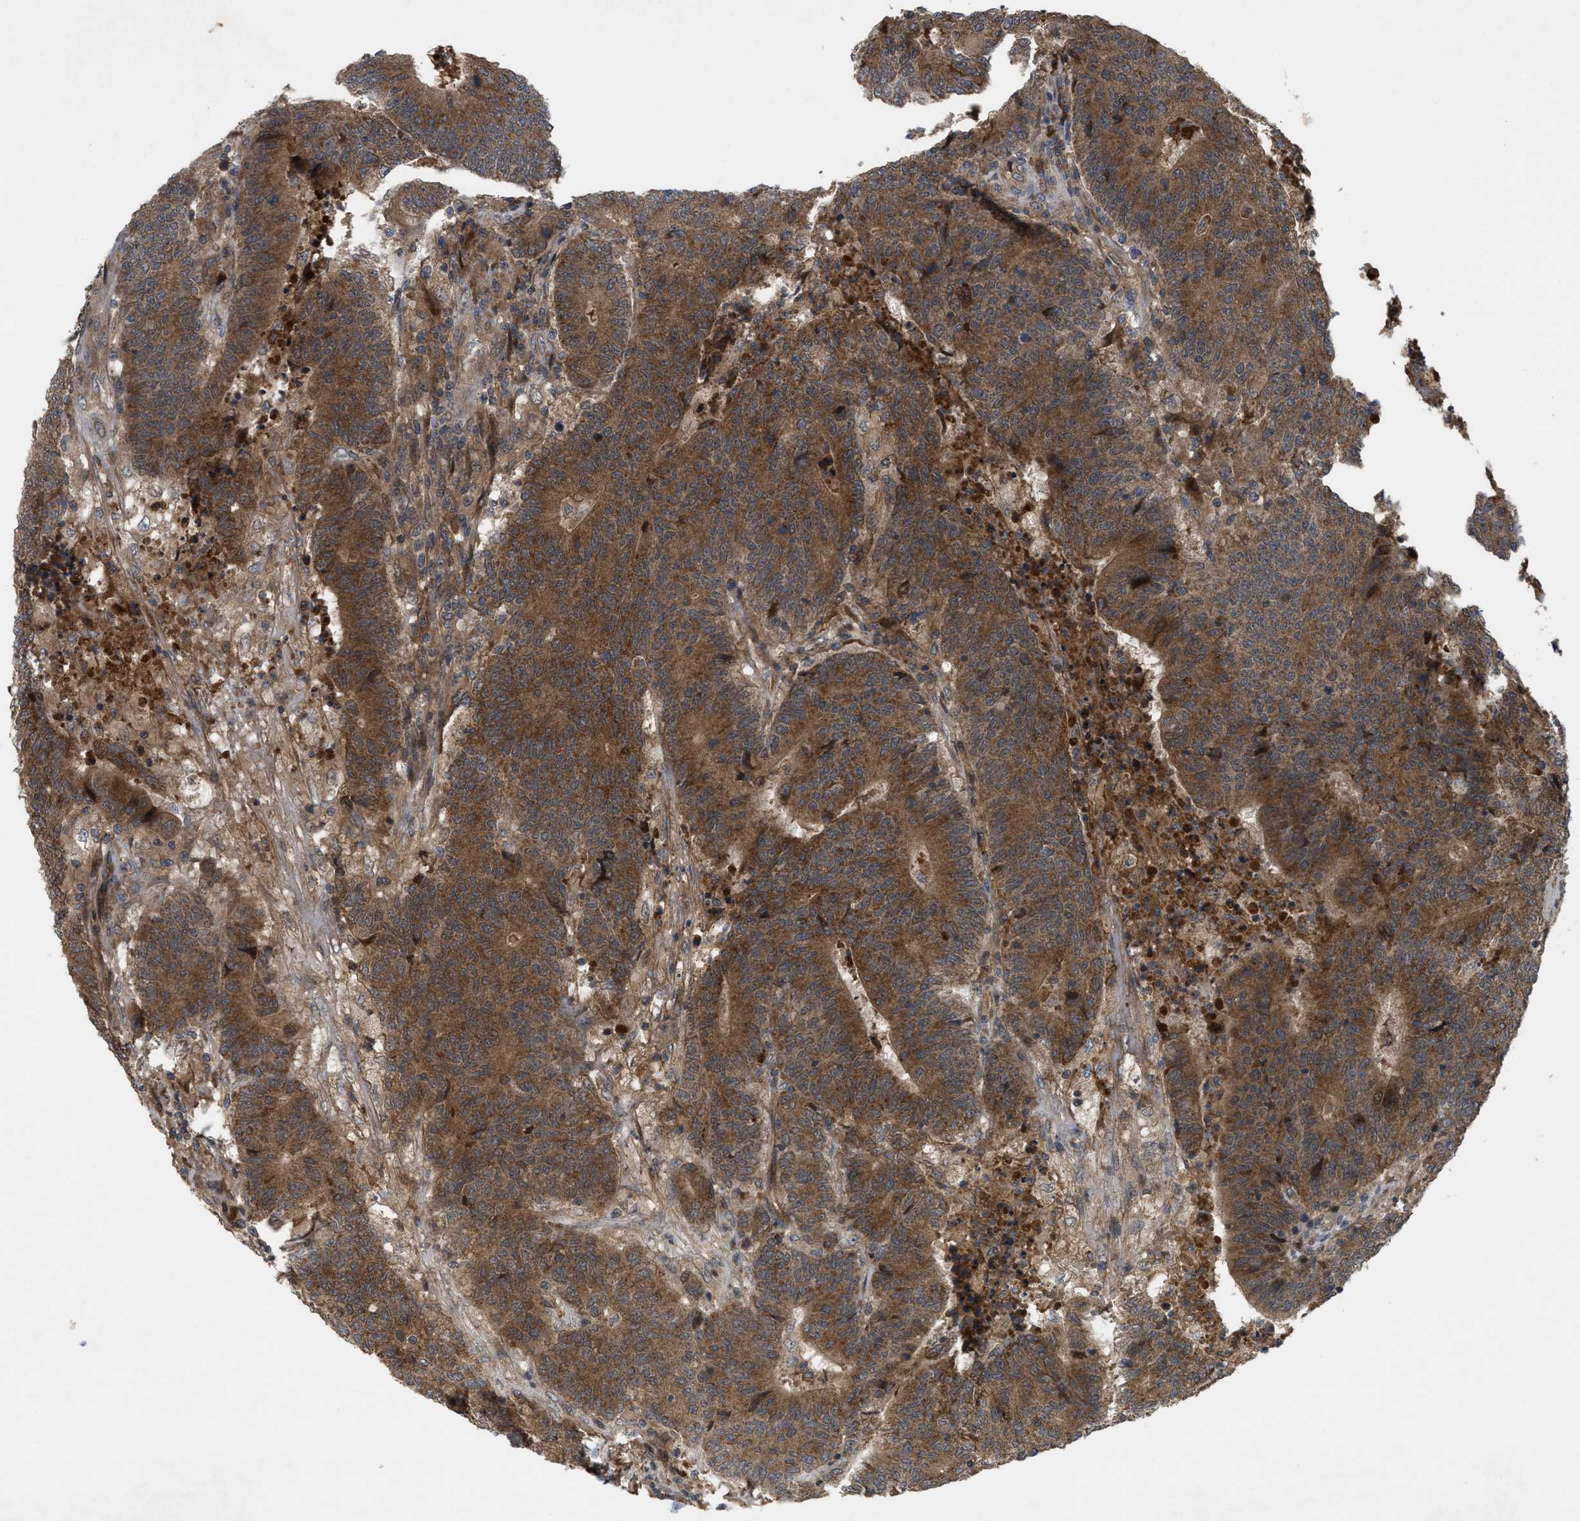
{"staining": {"intensity": "moderate", "quantity": ">75%", "location": "cytoplasmic/membranous"}, "tissue": "colorectal cancer", "cell_type": "Tumor cells", "image_type": "cancer", "snomed": [{"axis": "morphology", "description": "Normal tissue, NOS"}, {"axis": "morphology", "description": "Adenocarcinoma, NOS"}, {"axis": "topography", "description": "Colon"}], "caption": "A micrograph of human colorectal cancer (adenocarcinoma) stained for a protein displays moderate cytoplasmic/membranous brown staining in tumor cells. (Brightfield microscopy of DAB IHC at high magnification).", "gene": "RAB2A", "patient": {"sex": "female", "age": 75}}